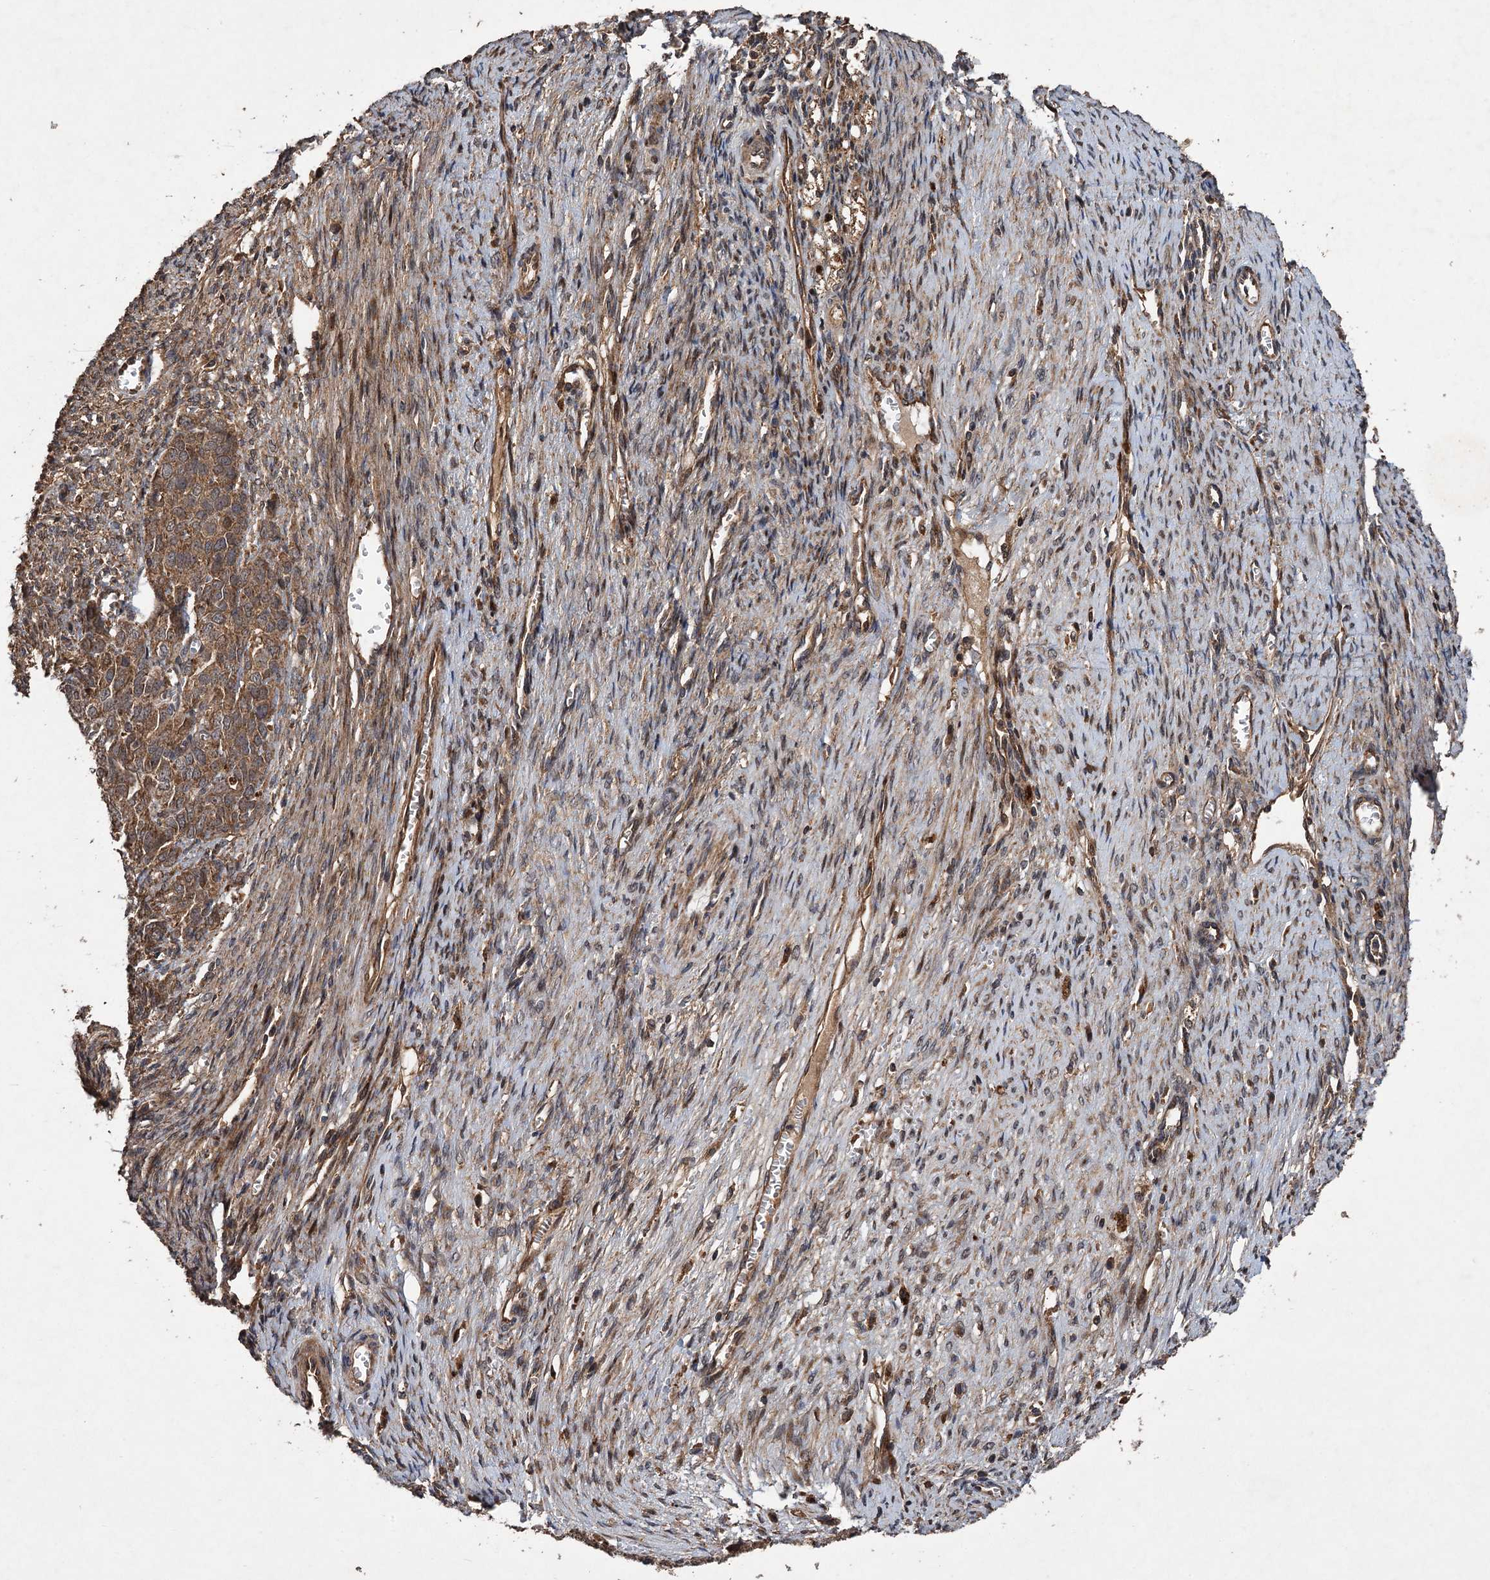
{"staining": {"intensity": "weak", "quantity": ">75%", "location": "cytoplasmic/membranous,nuclear"}, "tissue": "ovarian cancer", "cell_type": "Tumor cells", "image_type": "cancer", "snomed": [{"axis": "morphology", "description": "Cystadenocarcinoma, serous, NOS"}, {"axis": "topography", "description": "Ovary"}], "caption": "This photomicrograph shows immunohistochemistry staining of ovarian serous cystadenocarcinoma, with low weak cytoplasmic/membranous and nuclear positivity in approximately >75% of tumor cells.", "gene": "TMEM39B", "patient": {"sex": "female", "age": 44}}